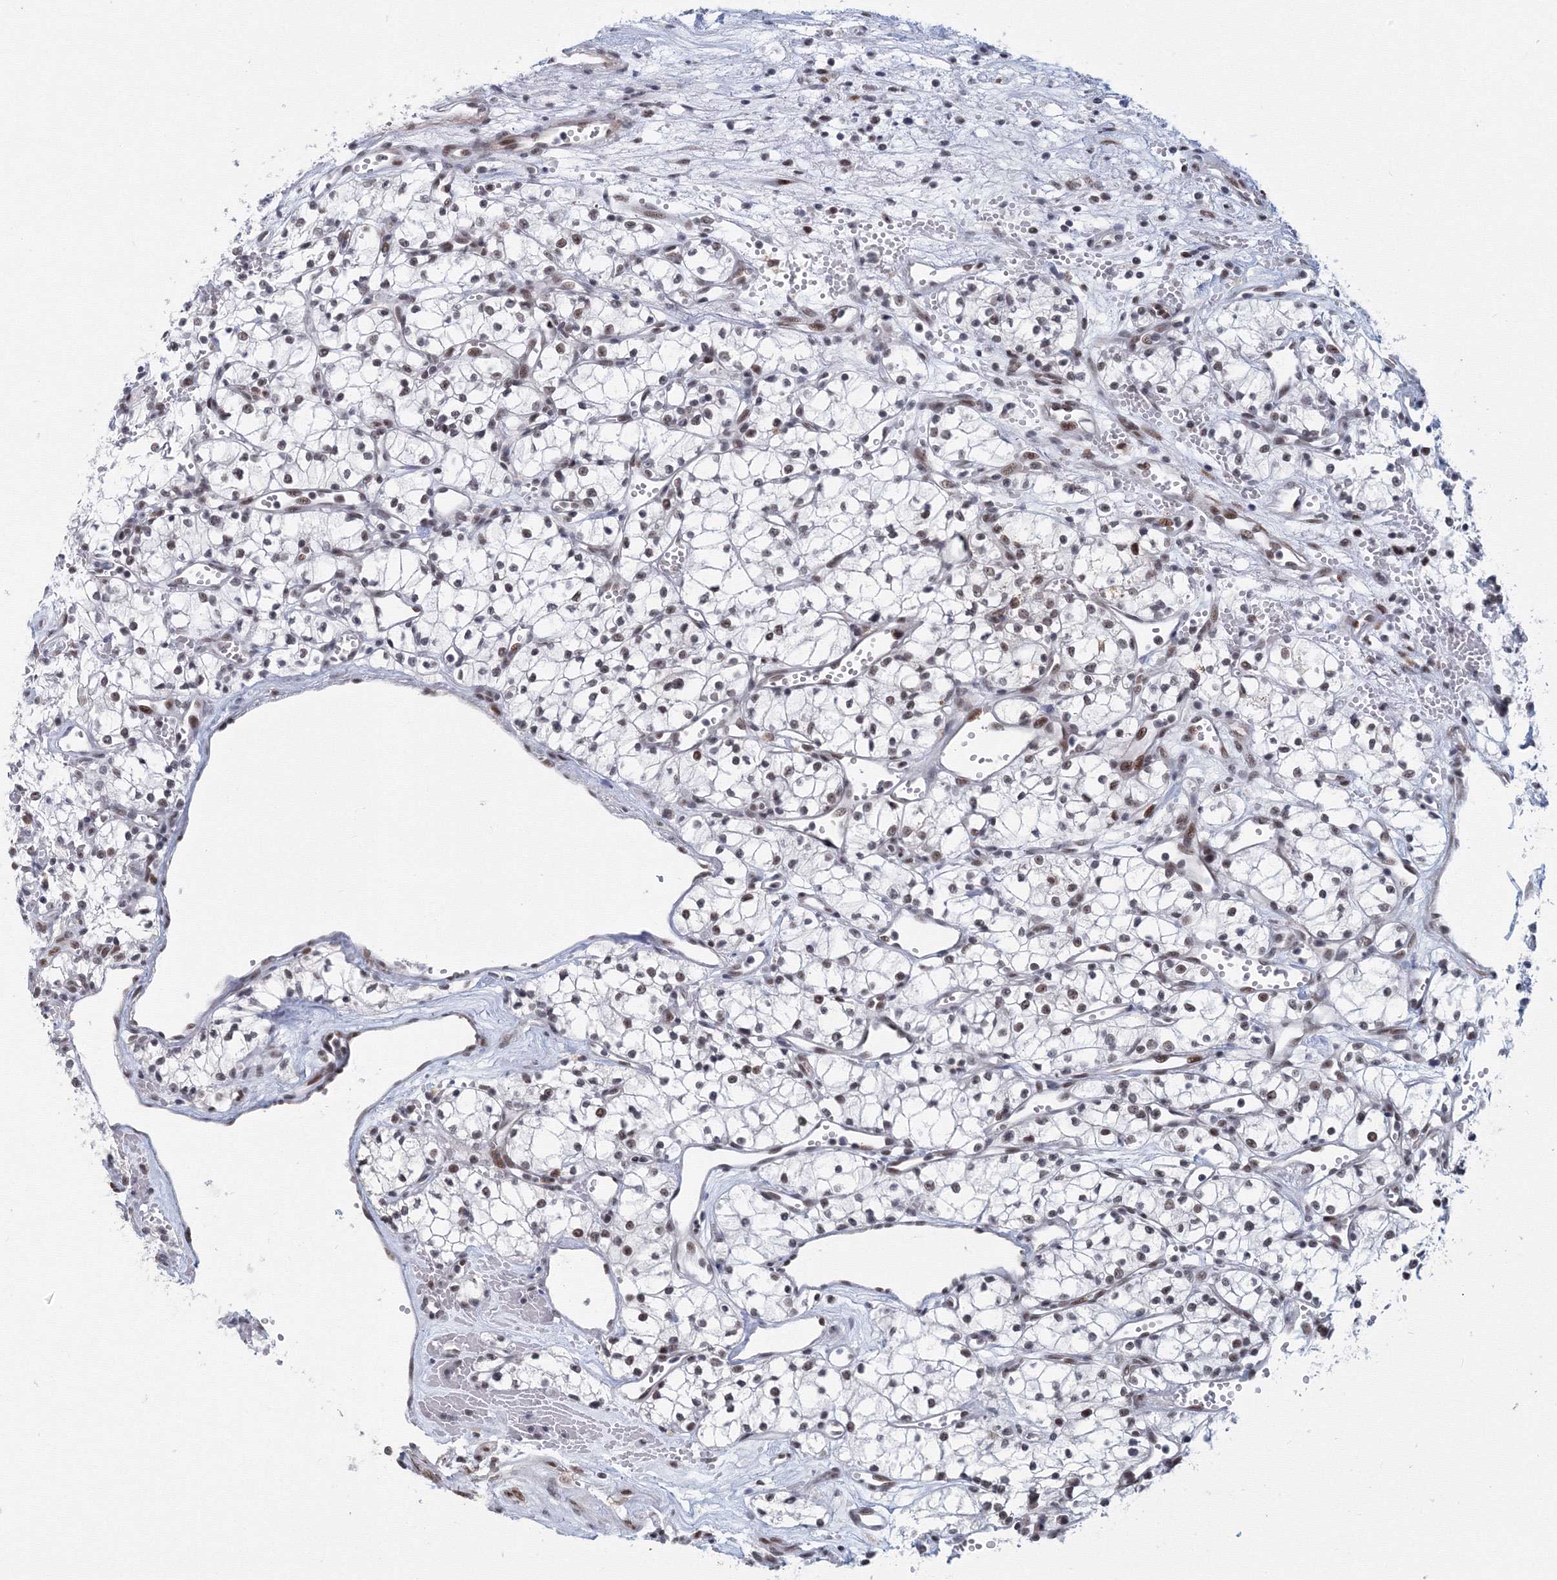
{"staining": {"intensity": "moderate", "quantity": ">75%", "location": "nuclear"}, "tissue": "renal cancer", "cell_type": "Tumor cells", "image_type": "cancer", "snomed": [{"axis": "morphology", "description": "Adenocarcinoma, NOS"}, {"axis": "topography", "description": "Kidney"}], "caption": "Tumor cells show moderate nuclear expression in approximately >75% of cells in adenocarcinoma (renal). Using DAB (brown) and hematoxylin (blue) stains, captured at high magnification using brightfield microscopy.", "gene": "SF3B6", "patient": {"sex": "male", "age": 59}}